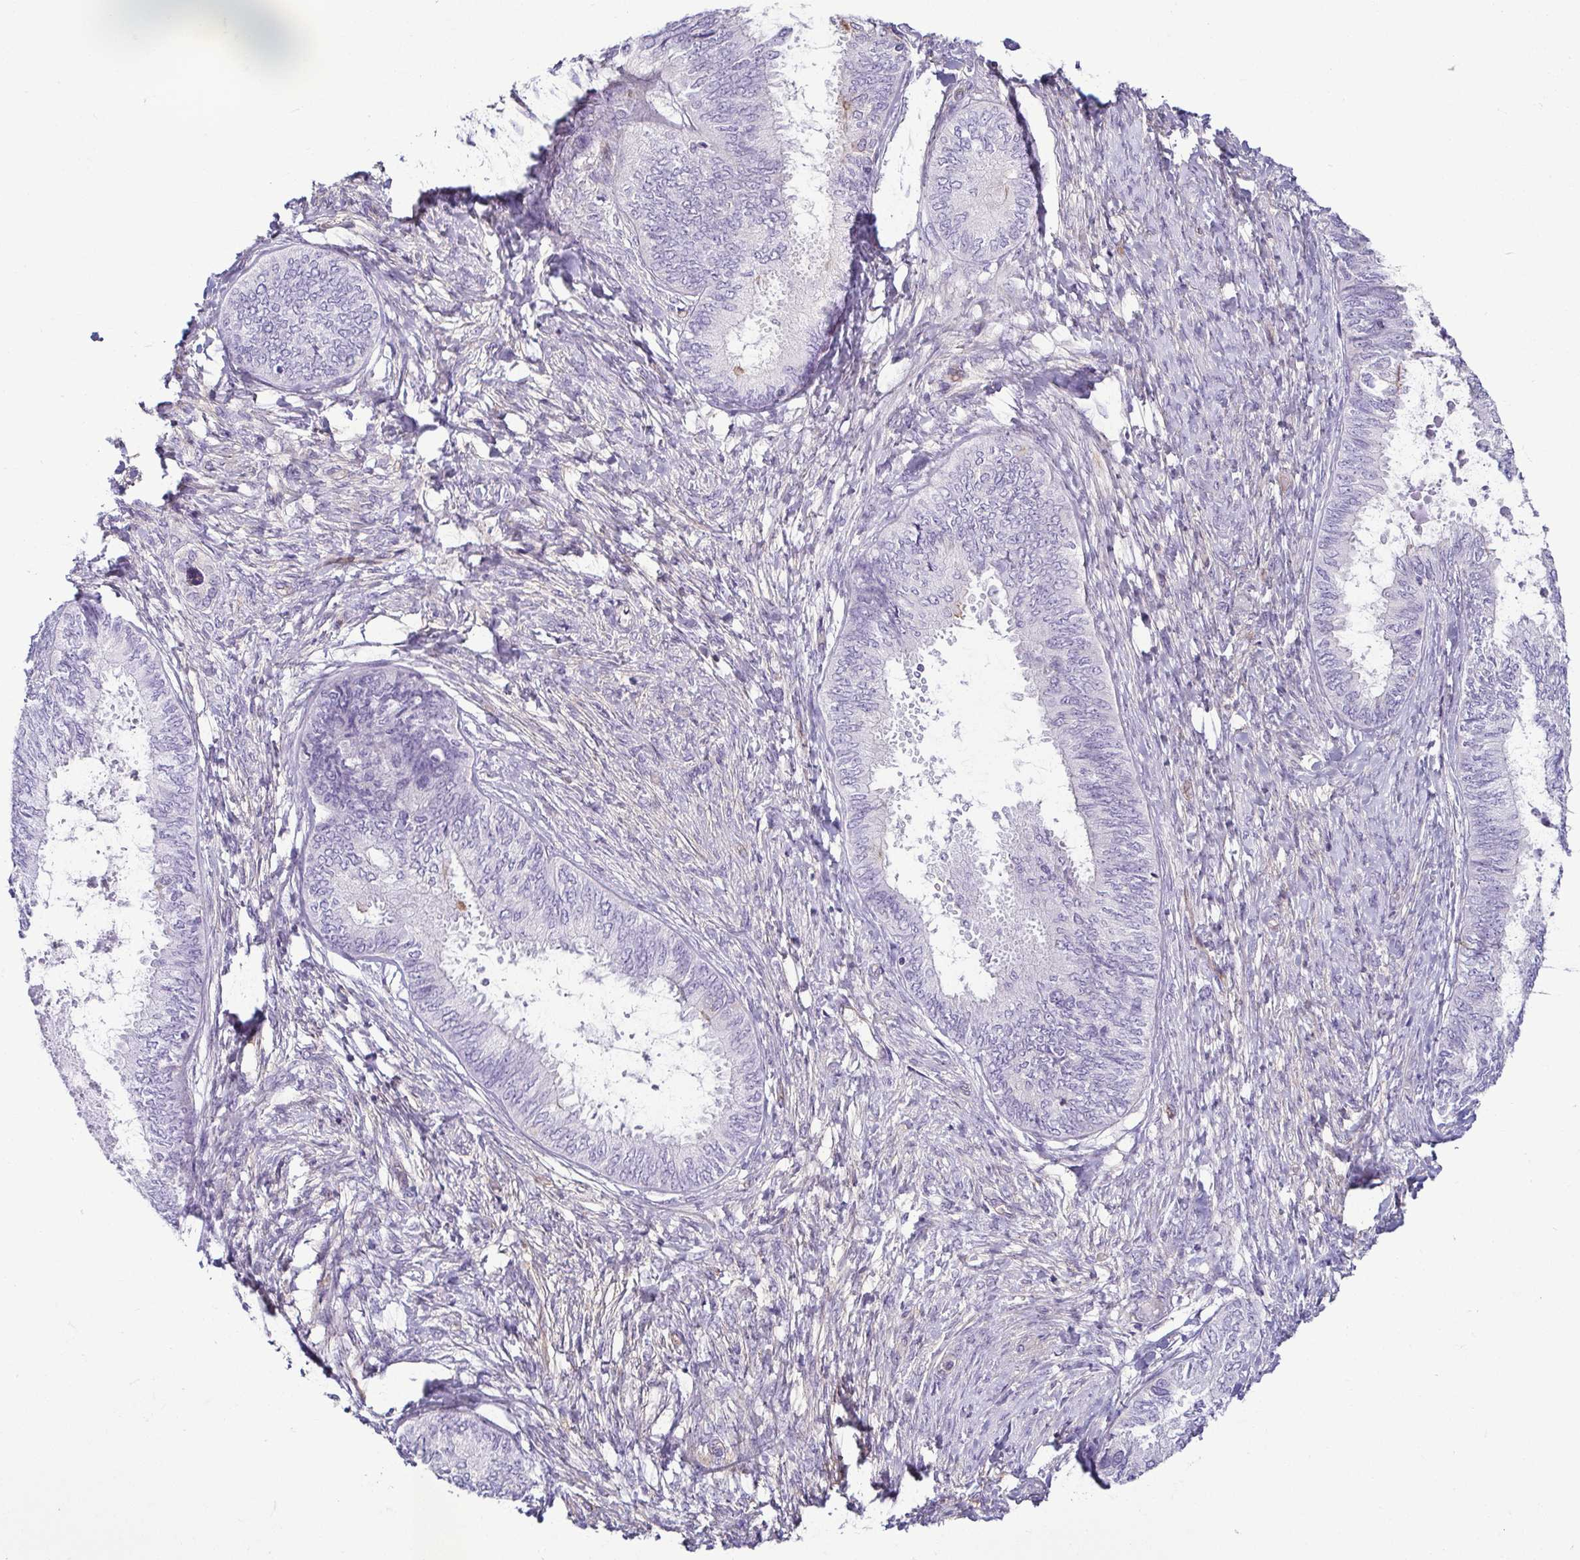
{"staining": {"intensity": "negative", "quantity": "none", "location": "none"}, "tissue": "ovarian cancer", "cell_type": "Tumor cells", "image_type": "cancer", "snomed": [{"axis": "morphology", "description": "Carcinoma, endometroid"}, {"axis": "topography", "description": "Ovary"}], "caption": "This is an IHC micrograph of endometroid carcinoma (ovarian). There is no positivity in tumor cells.", "gene": "CASP14", "patient": {"sex": "female", "age": 70}}